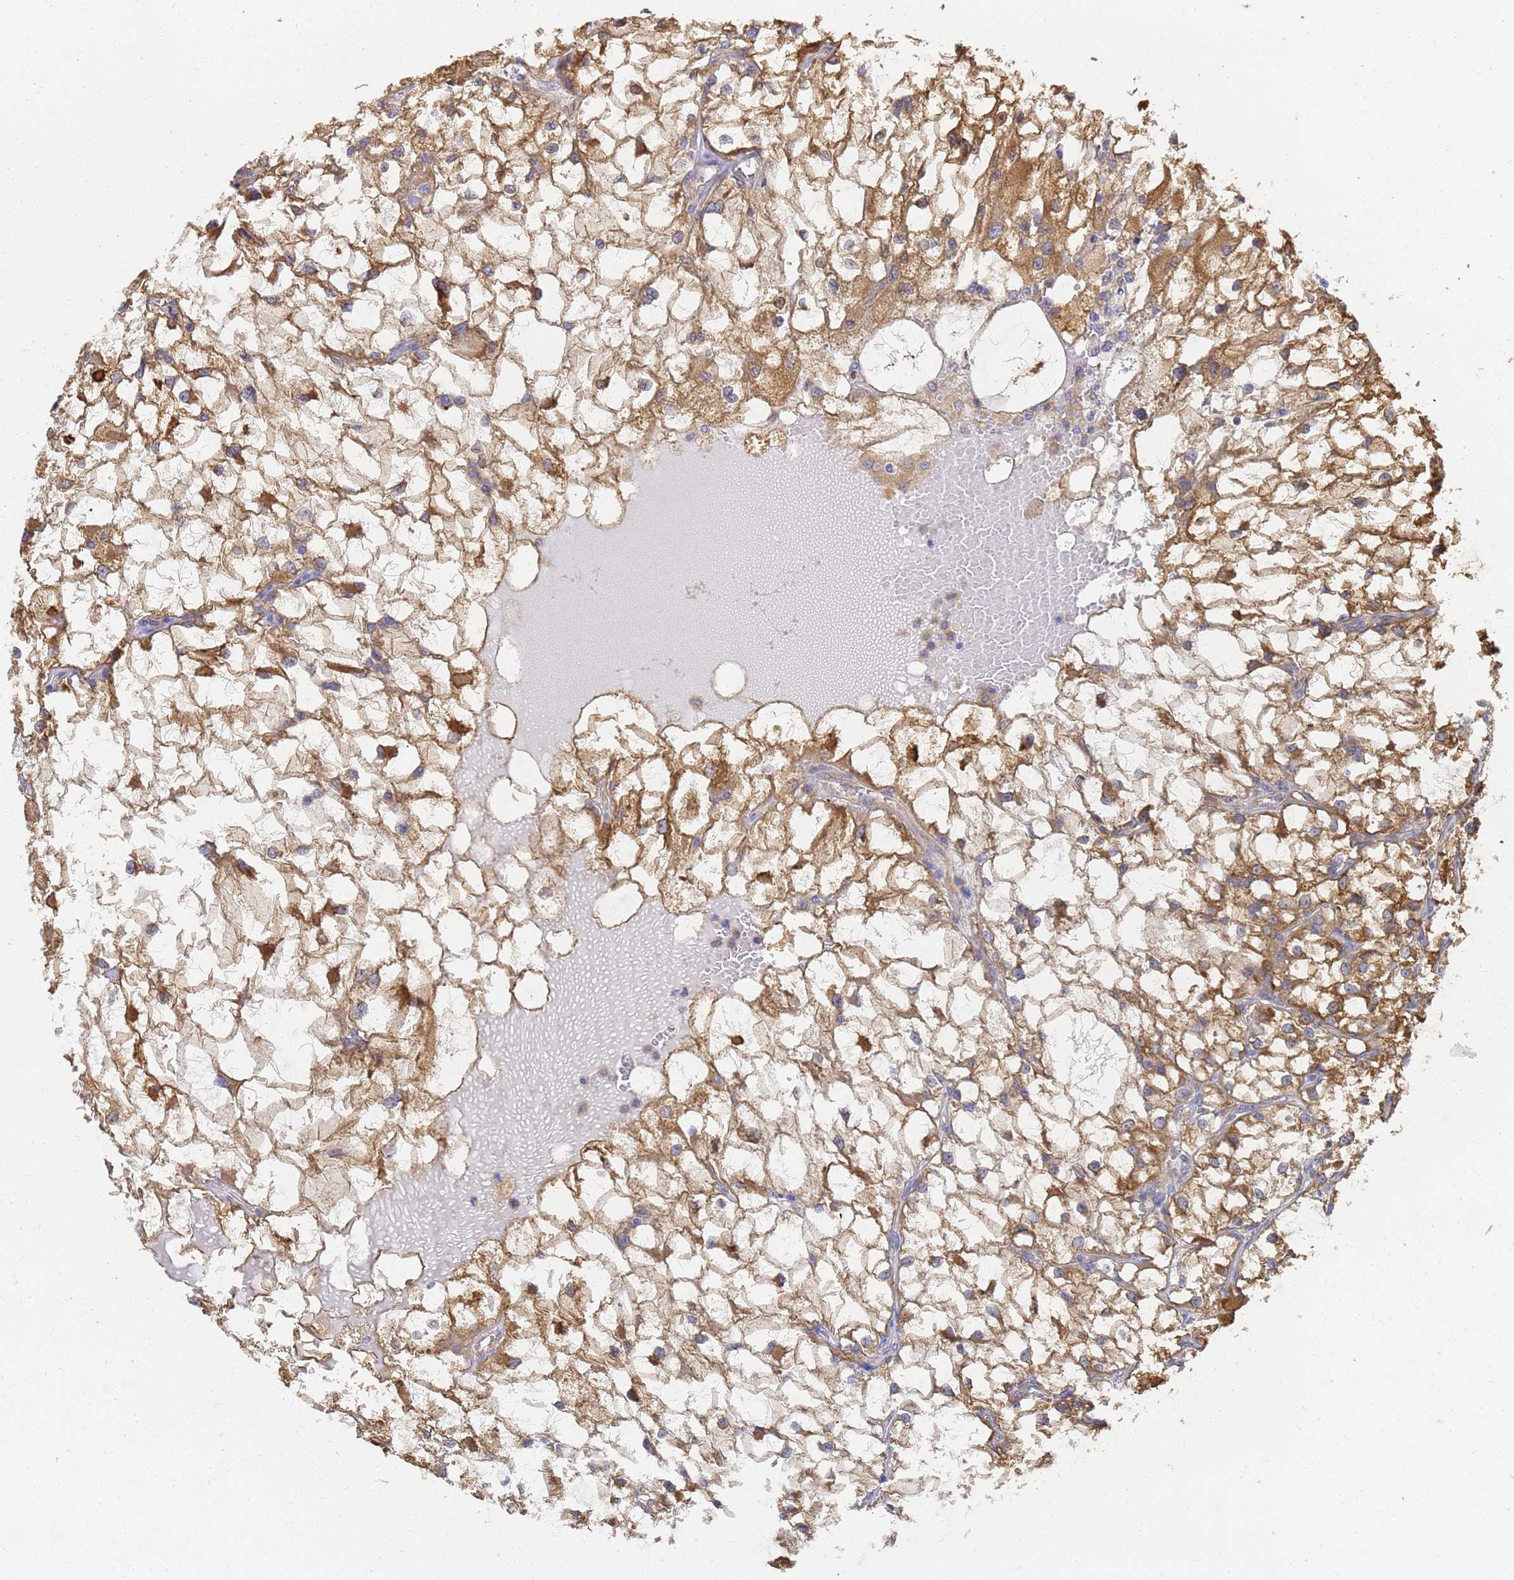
{"staining": {"intensity": "moderate", "quantity": ">75%", "location": "cytoplasmic/membranous"}, "tissue": "renal cancer", "cell_type": "Tumor cells", "image_type": "cancer", "snomed": [{"axis": "morphology", "description": "Adenocarcinoma, NOS"}, {"axis": "topography", "description": "Kidney"}], "caption": "A medium amount of moderate cytoplasmic/membranous expression is appreciated in about >75% of tumor cells in adenocarcinoma (renal) tissue. (DAB IHC with brightfield microscopy, high magnification).", "gene": "NME1-NME2", "patient": {"sex": "female", "age": 69}}